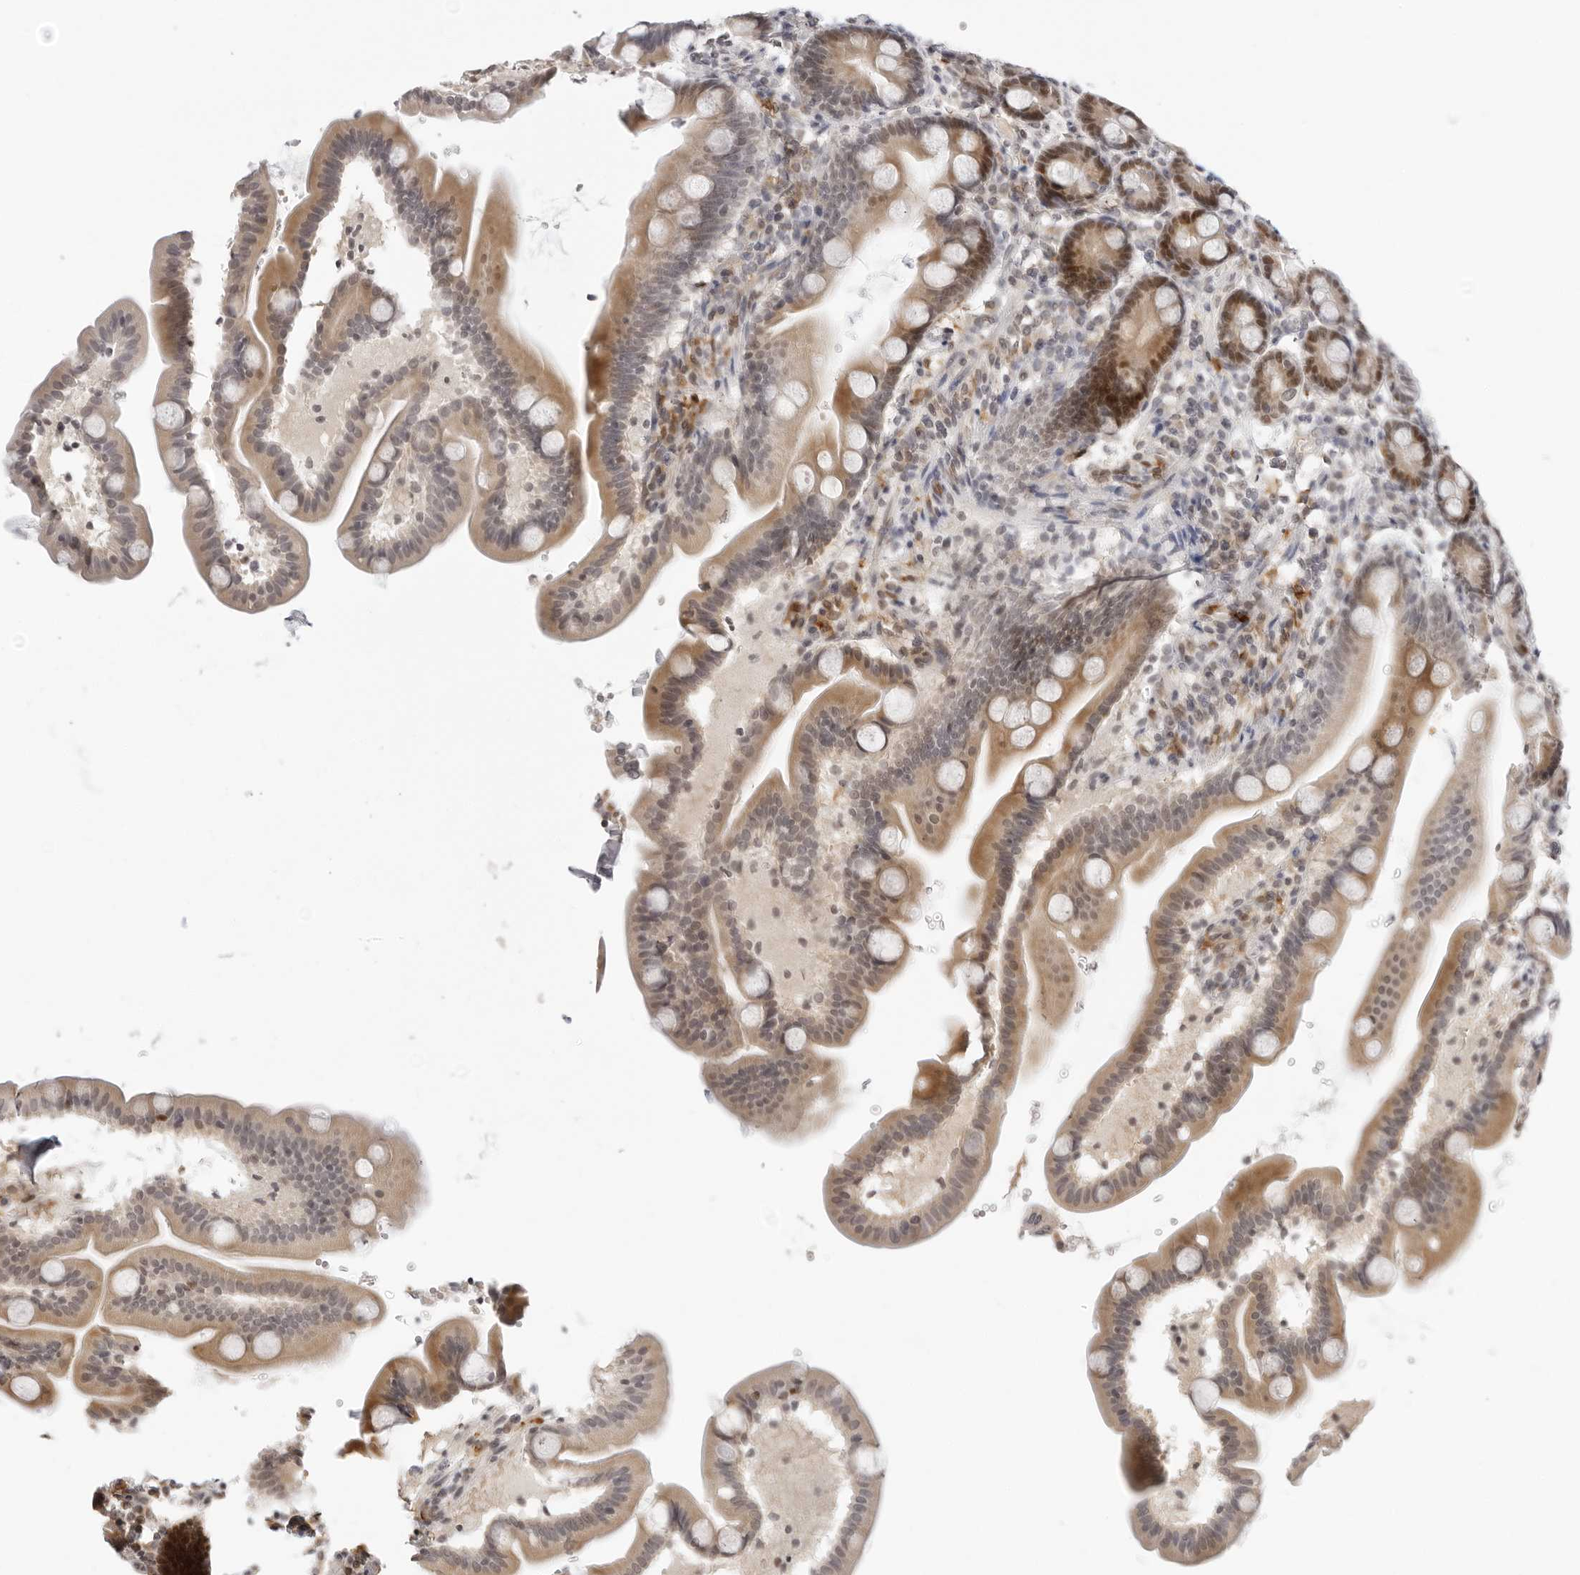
{"staining": {"intensity": "moderate", "quantity": "25%-75%", "location": "cytoplasmic/membranous,nuclear"}, "tissue": "duodenum", "cell_type": "Glandular cells", "image_type": "normal", "snomed": [{"axis": "morphology", "description": "Normal tissue, NOS"}, {"axis": "topography", "description": "Duodenum"}], "caption": "High-power microscopy captured an immunohistochemistry photomicrograph of unremarkable duodenum, revealing moderate cytoplasmic/membranous,nuclear expression in about 25%-75% of glandular cells.", "gene": "MSH6", "patient": {"sex": "male", "age": 54}}